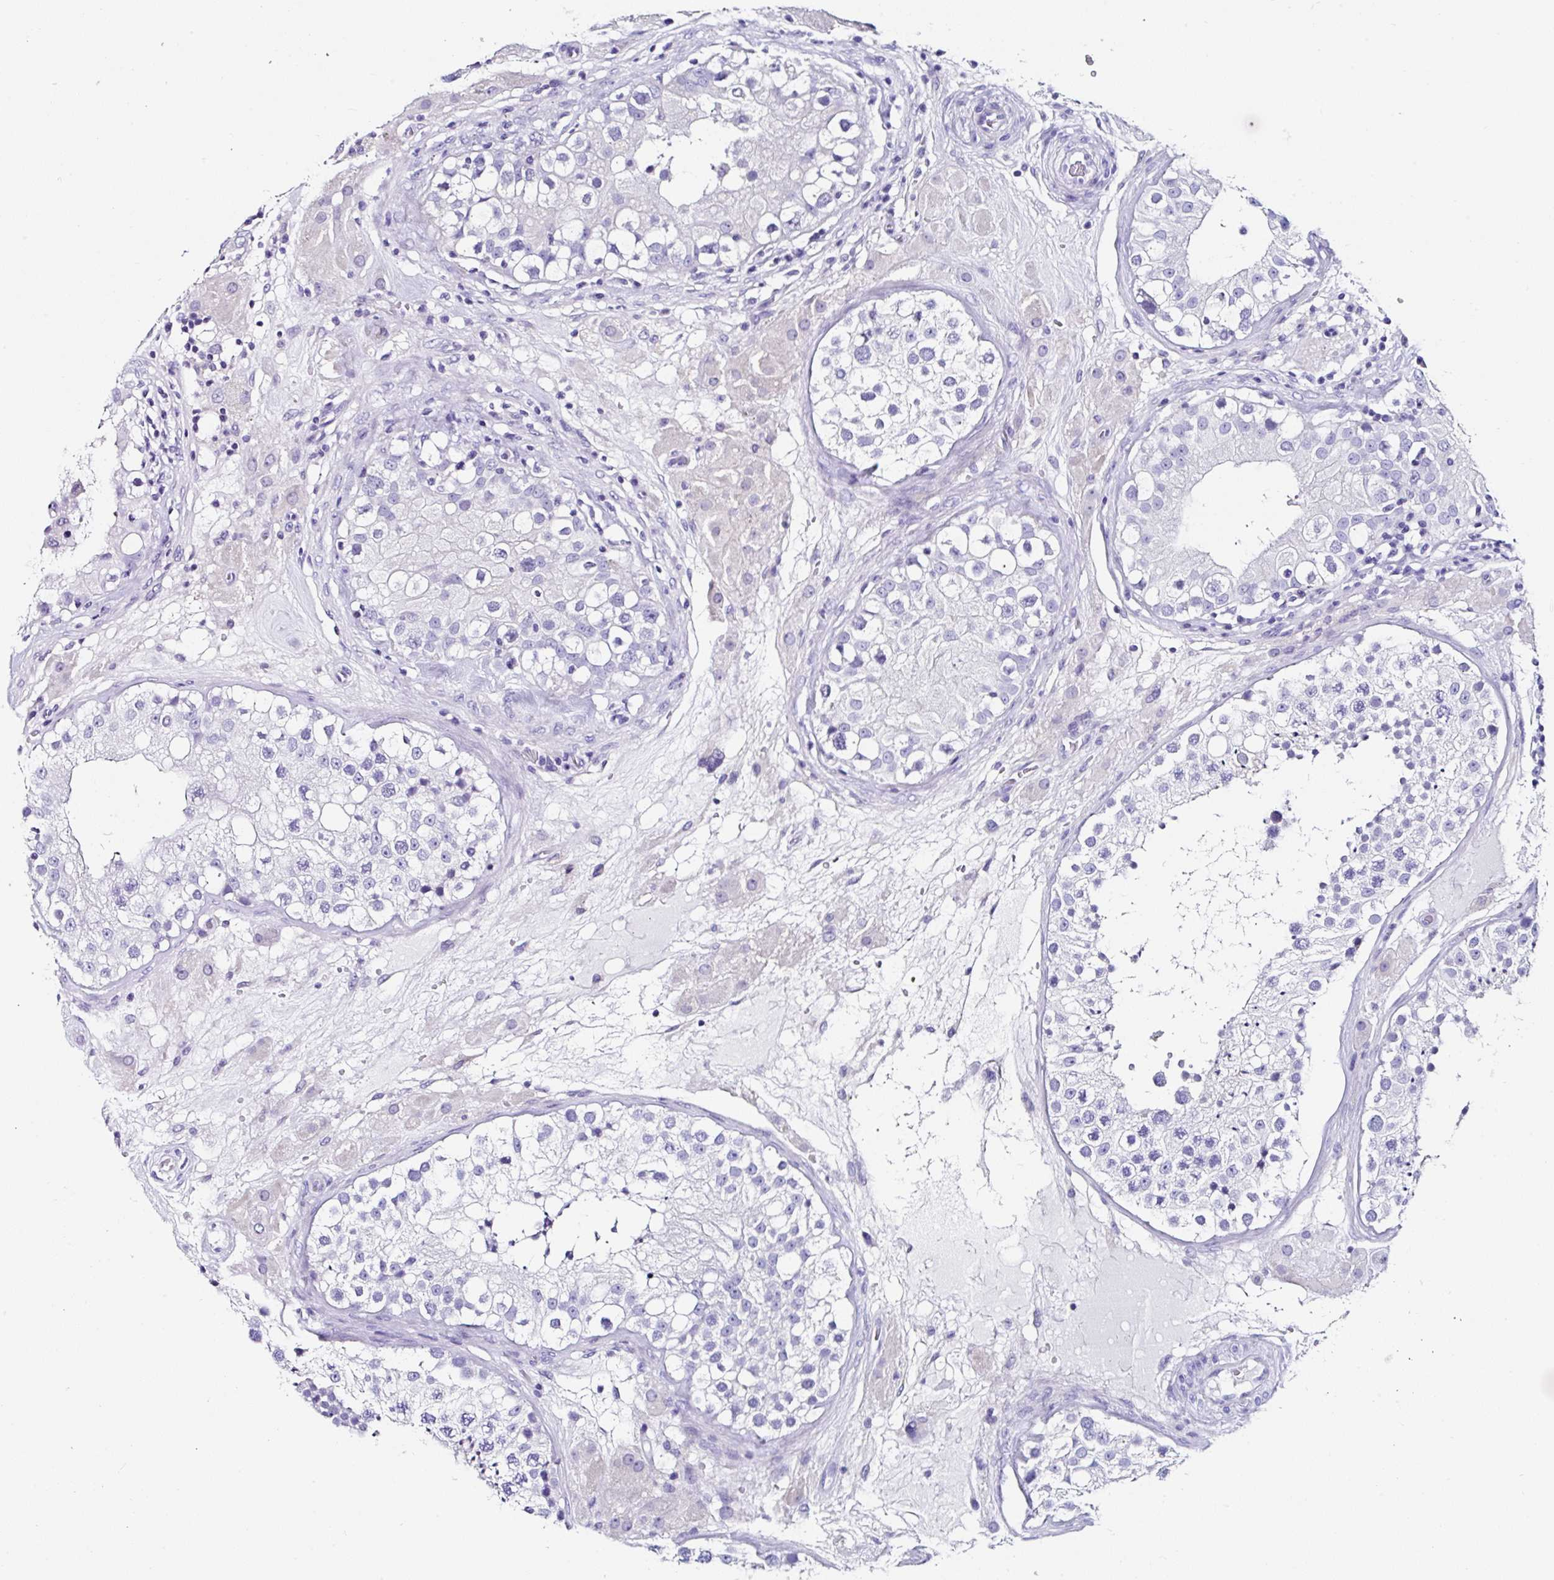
{"staining": {"intensity": "negative", "quantity": "none", "location": "none"}, "tissue": "testis", "cell_type": "Cells in seminiferous ducts", "image_type": "normal", "snomed": [{"axis": "morphology", "description": "Normal tissue, NOS"}, {"axis": "topography", "description": "Testis"}], "caption": "Immunohistochemical staining of unremarkable human testis exhibits no significant expression in cells in seminiferous ducts. (Stains: DAB IHC with hematoxylin counter stain, Microscopy: brightfield microscopy at high magnification).", "gene": "UGT3A1", "patient": {"sex": "male", "age": 26}}